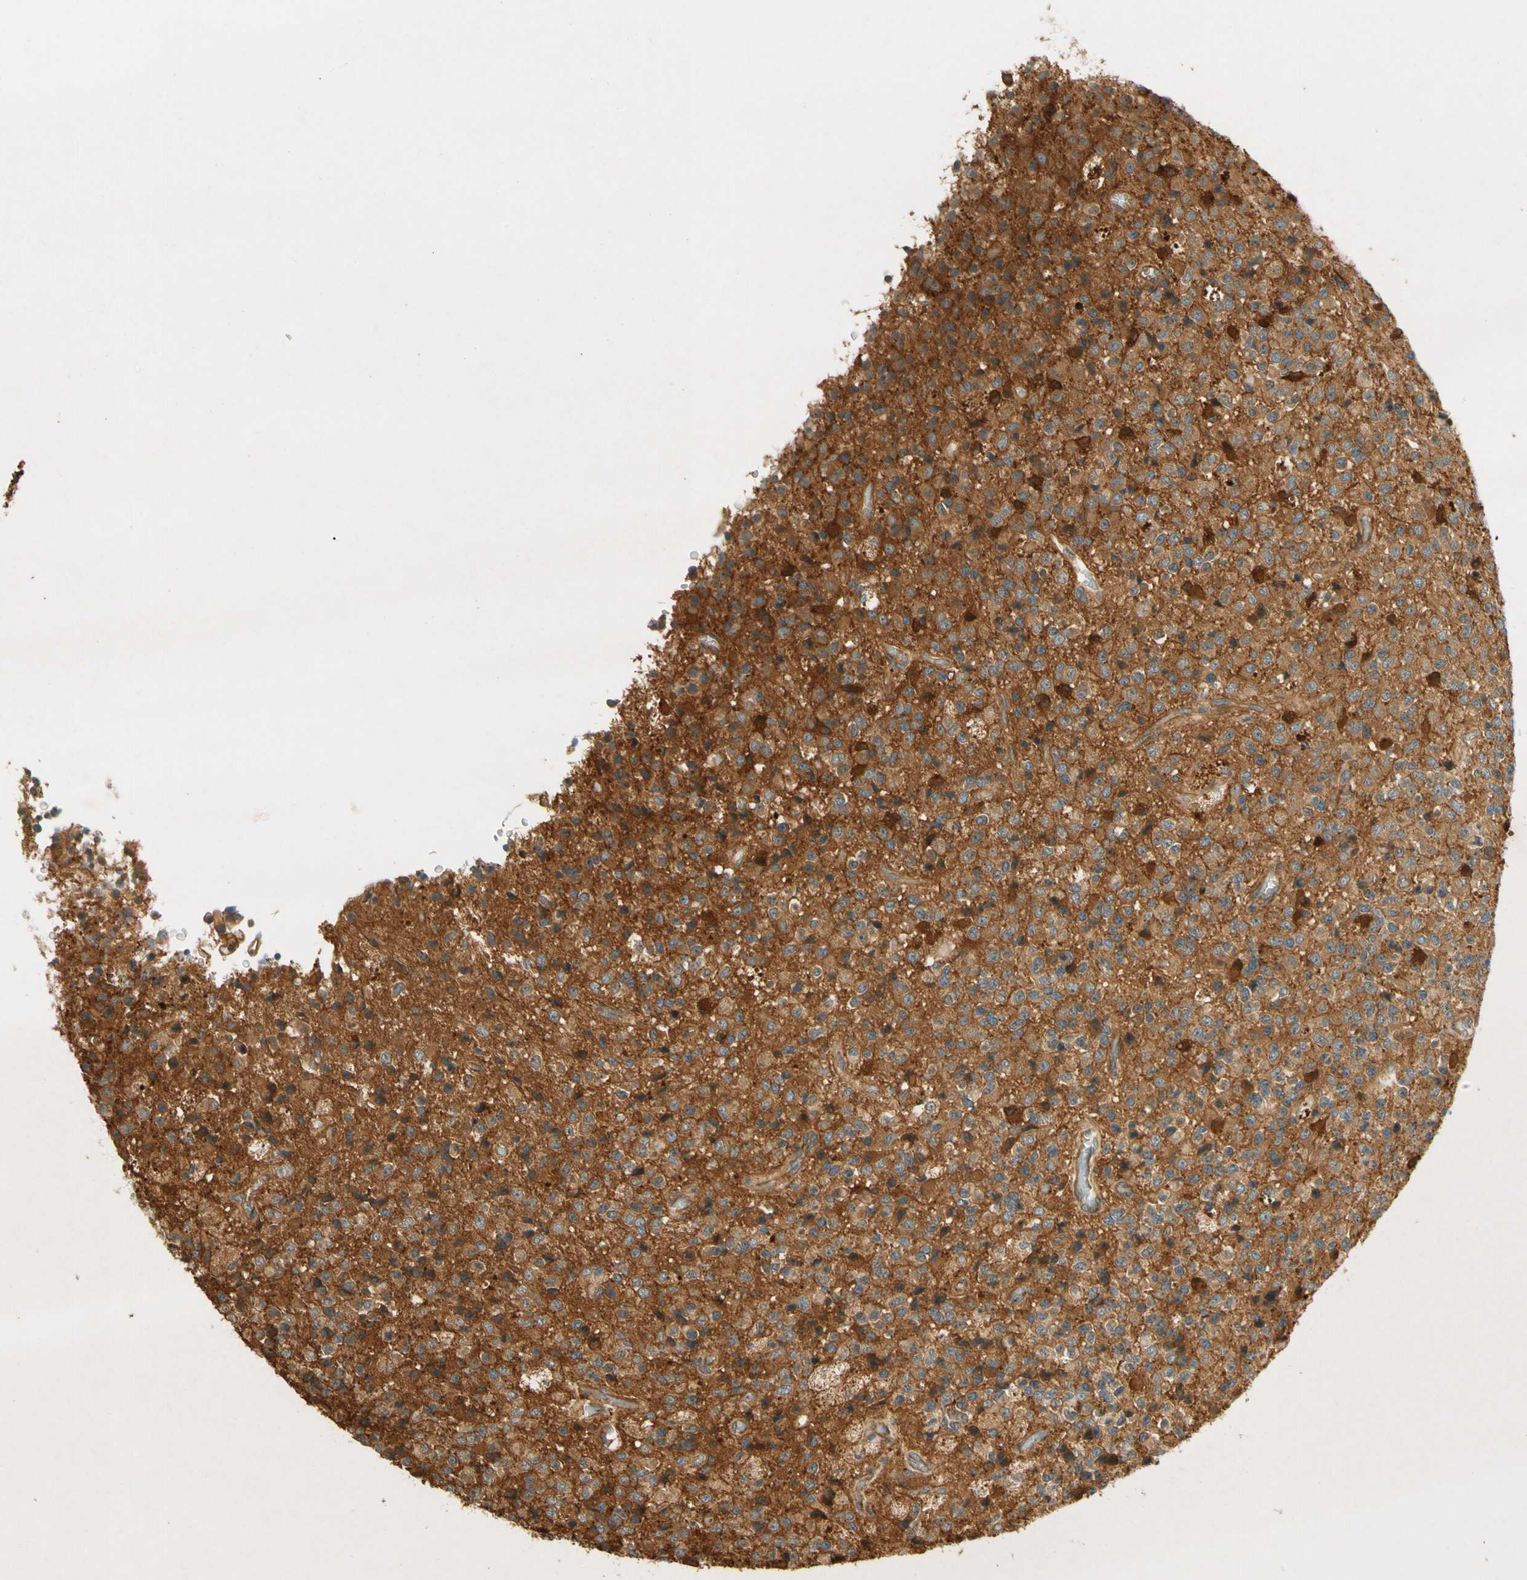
{"staining": {"intensity": "weak", "quantity": ">75%", "location": "cytoplasmic/membranous"}, "tissue": "glioma", "cell_type": "Tumor cells", "image_type": "cancer", "snomed": [{"axis": "morphology", "description": "Glioma, malignant, High grade"}, {"axis": "topography", "description": "pancreas cauda"}], "caption": "A brown stain shows weak cytoplasmic/membranous expression of a protein in glioma tumor cells. Ihc stains the protein of interest in brown and the nuclei are stained blue.", "gene": "GATD1", "patient": {"sex": "male", "age": 60}}